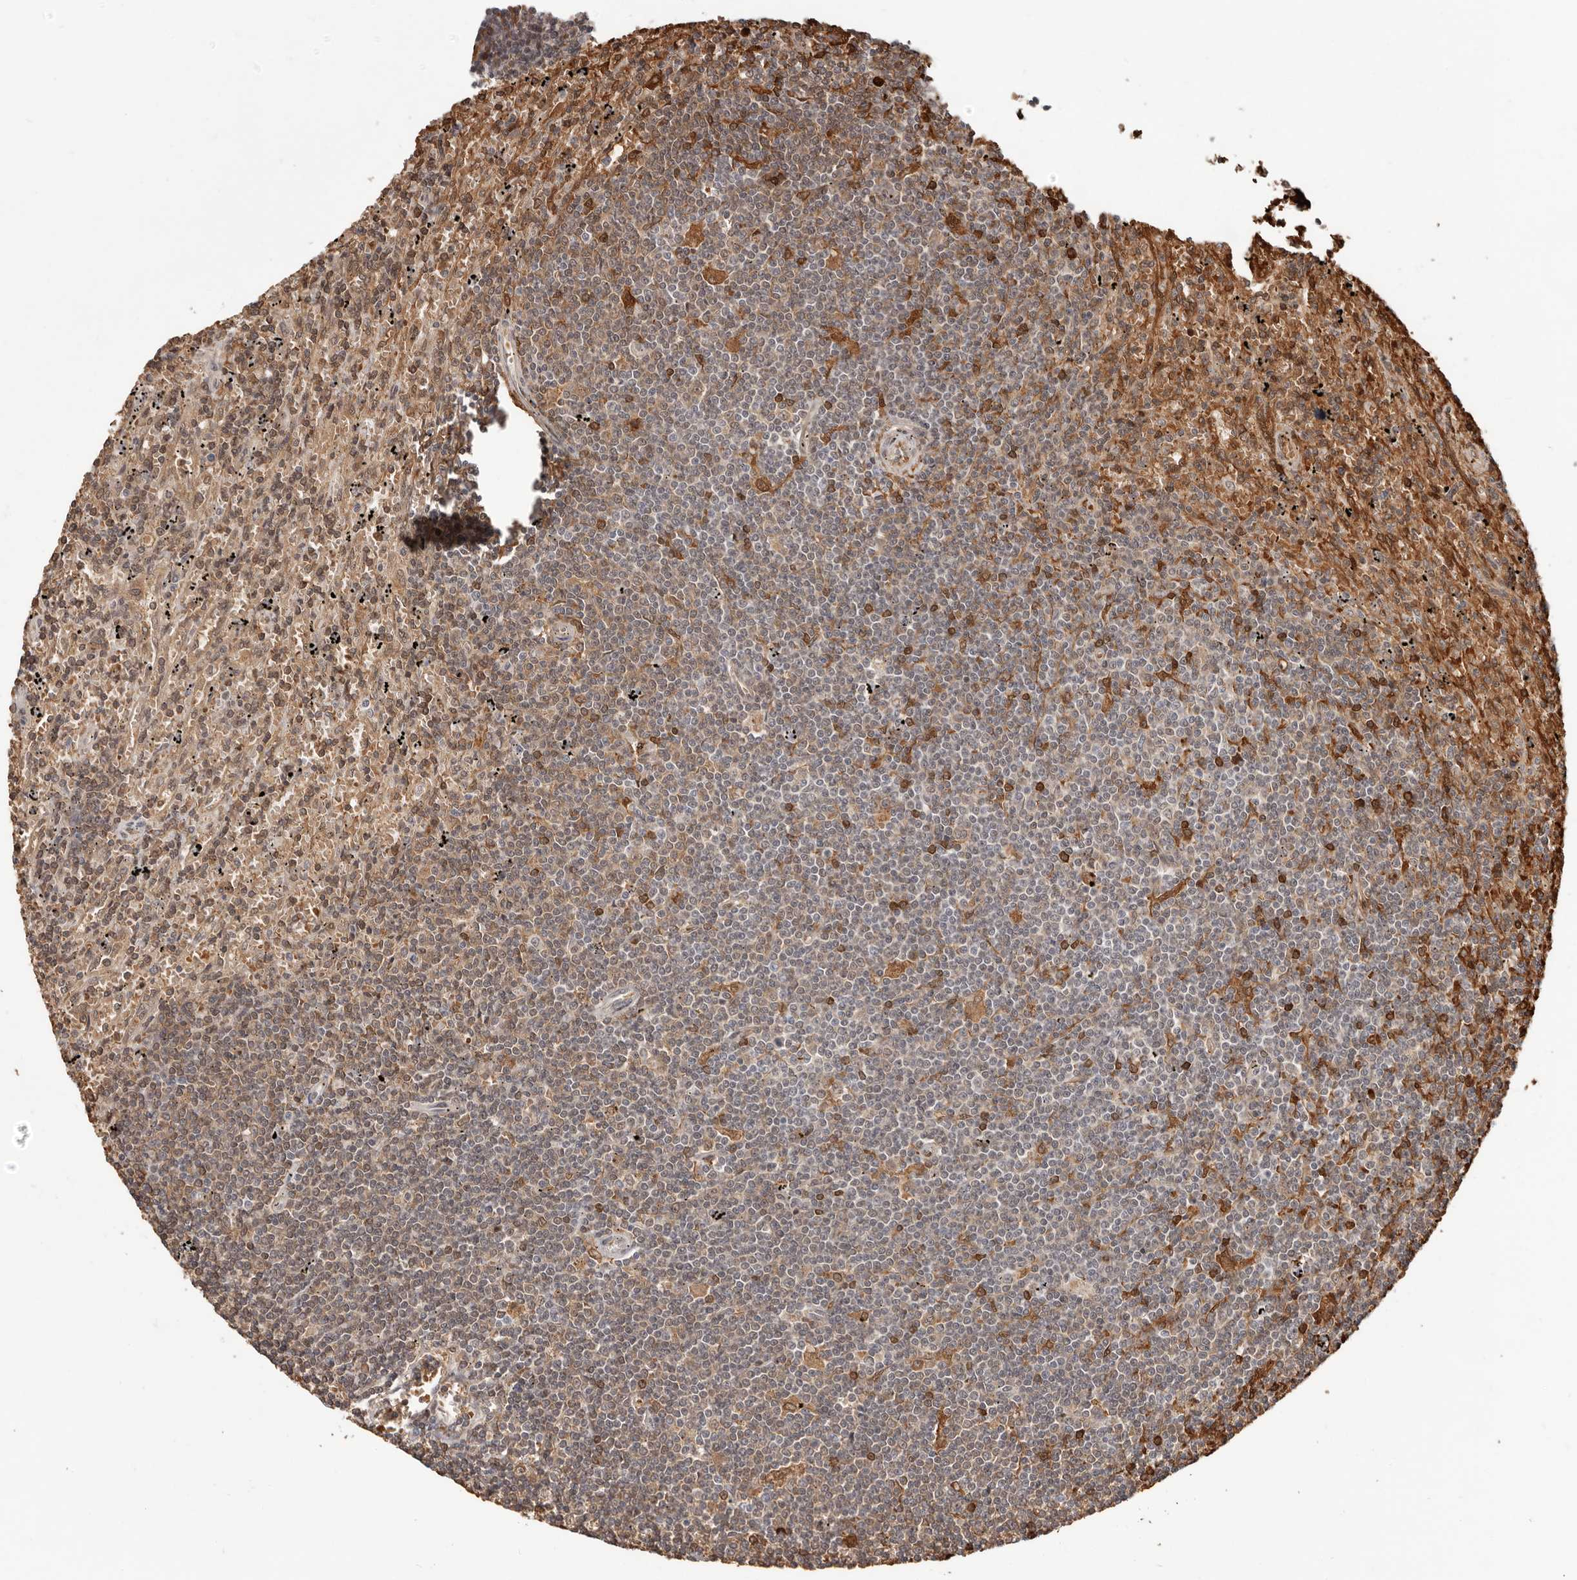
{"staining": {"intensity": "moderate", "quantity": "25%-75%", "location": "cytoplasmic/membranous"}, "tissue": "lymphoma", "cell_type": "Tumor cells", "image_type": "cancer", "snomed": [{"axis": "morphology", "description": "Malignant lymphoma, non-Hodgkin's type, Low grade"}, {"axis": "topography", "description": "Spleen"}], "caption": "This is an image of immunohistochemistry (IHC) staining of malignant lymphoma, non-Hodgkin's type (low-grade), which shows moderate positivity in the cytoplasmic/membranous of tumor cells.", "gene": "NCOA3", "patient": {"sex": "male", "age": 76}}